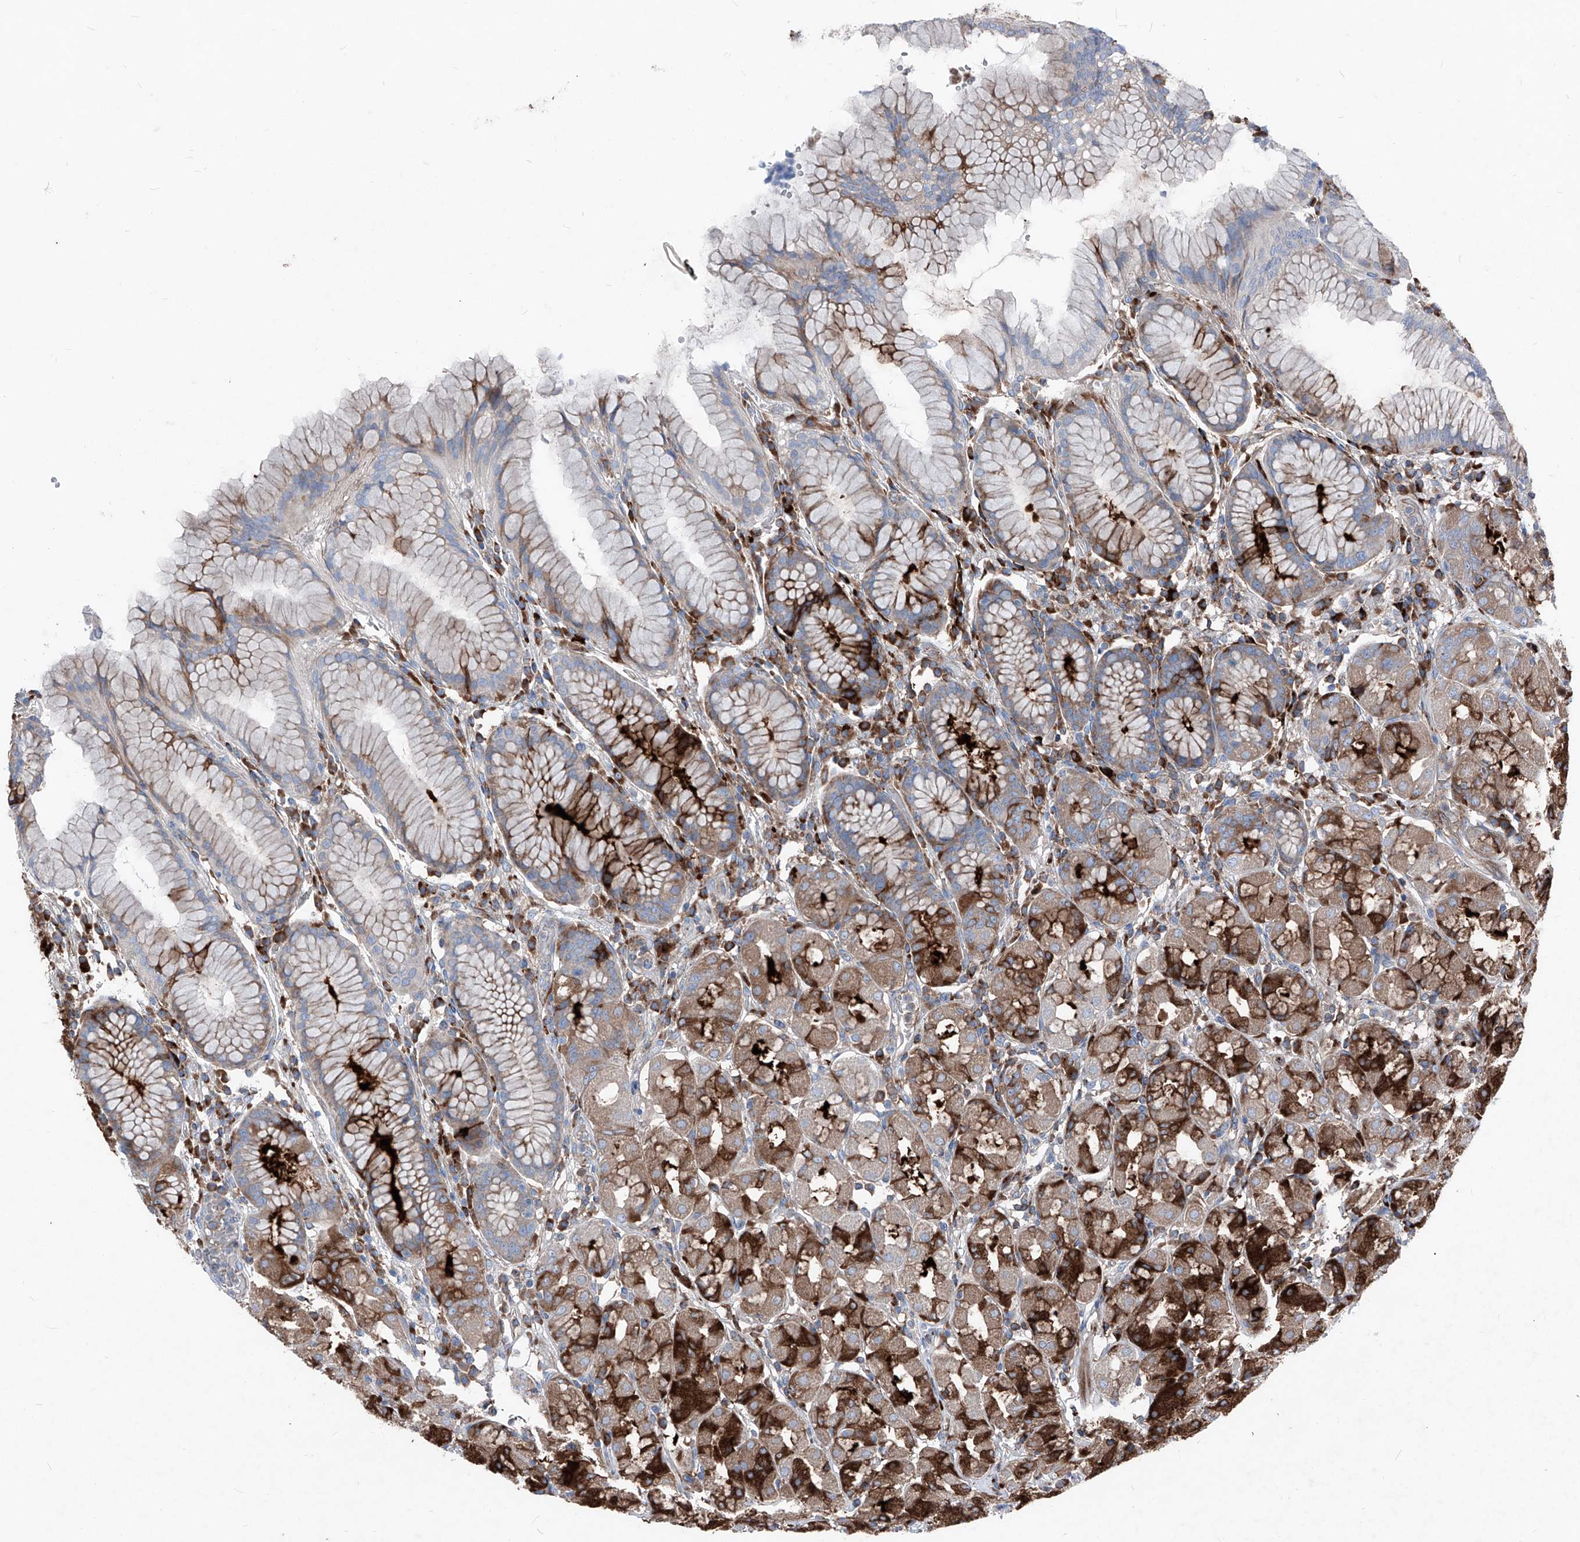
{"staining": {"intensity": "strong", "quantity": "25%-75%", "location": "cytoplasmic/membranous"}, "tissue": "stomach", "cell_type": "Glandular cells", "image_type": "normal", "snomed": [{"axis": "morphology", "description": "Normal tissue, NOS"}, {"axis": "topography", "description": "Stomach, lower"}], "caption": "Stomach was stained to show a protein in brown. There is high levels of strong cytoplasmic/membranous staining in about 25%-75% of glandular cells. The staining is performed using DAB brown chromogen to label protein expression. The nuclei are counter-stained blue using hematoxylin.", "gene": "IFI27", "patient": {"sex": "female", "age": 56}}